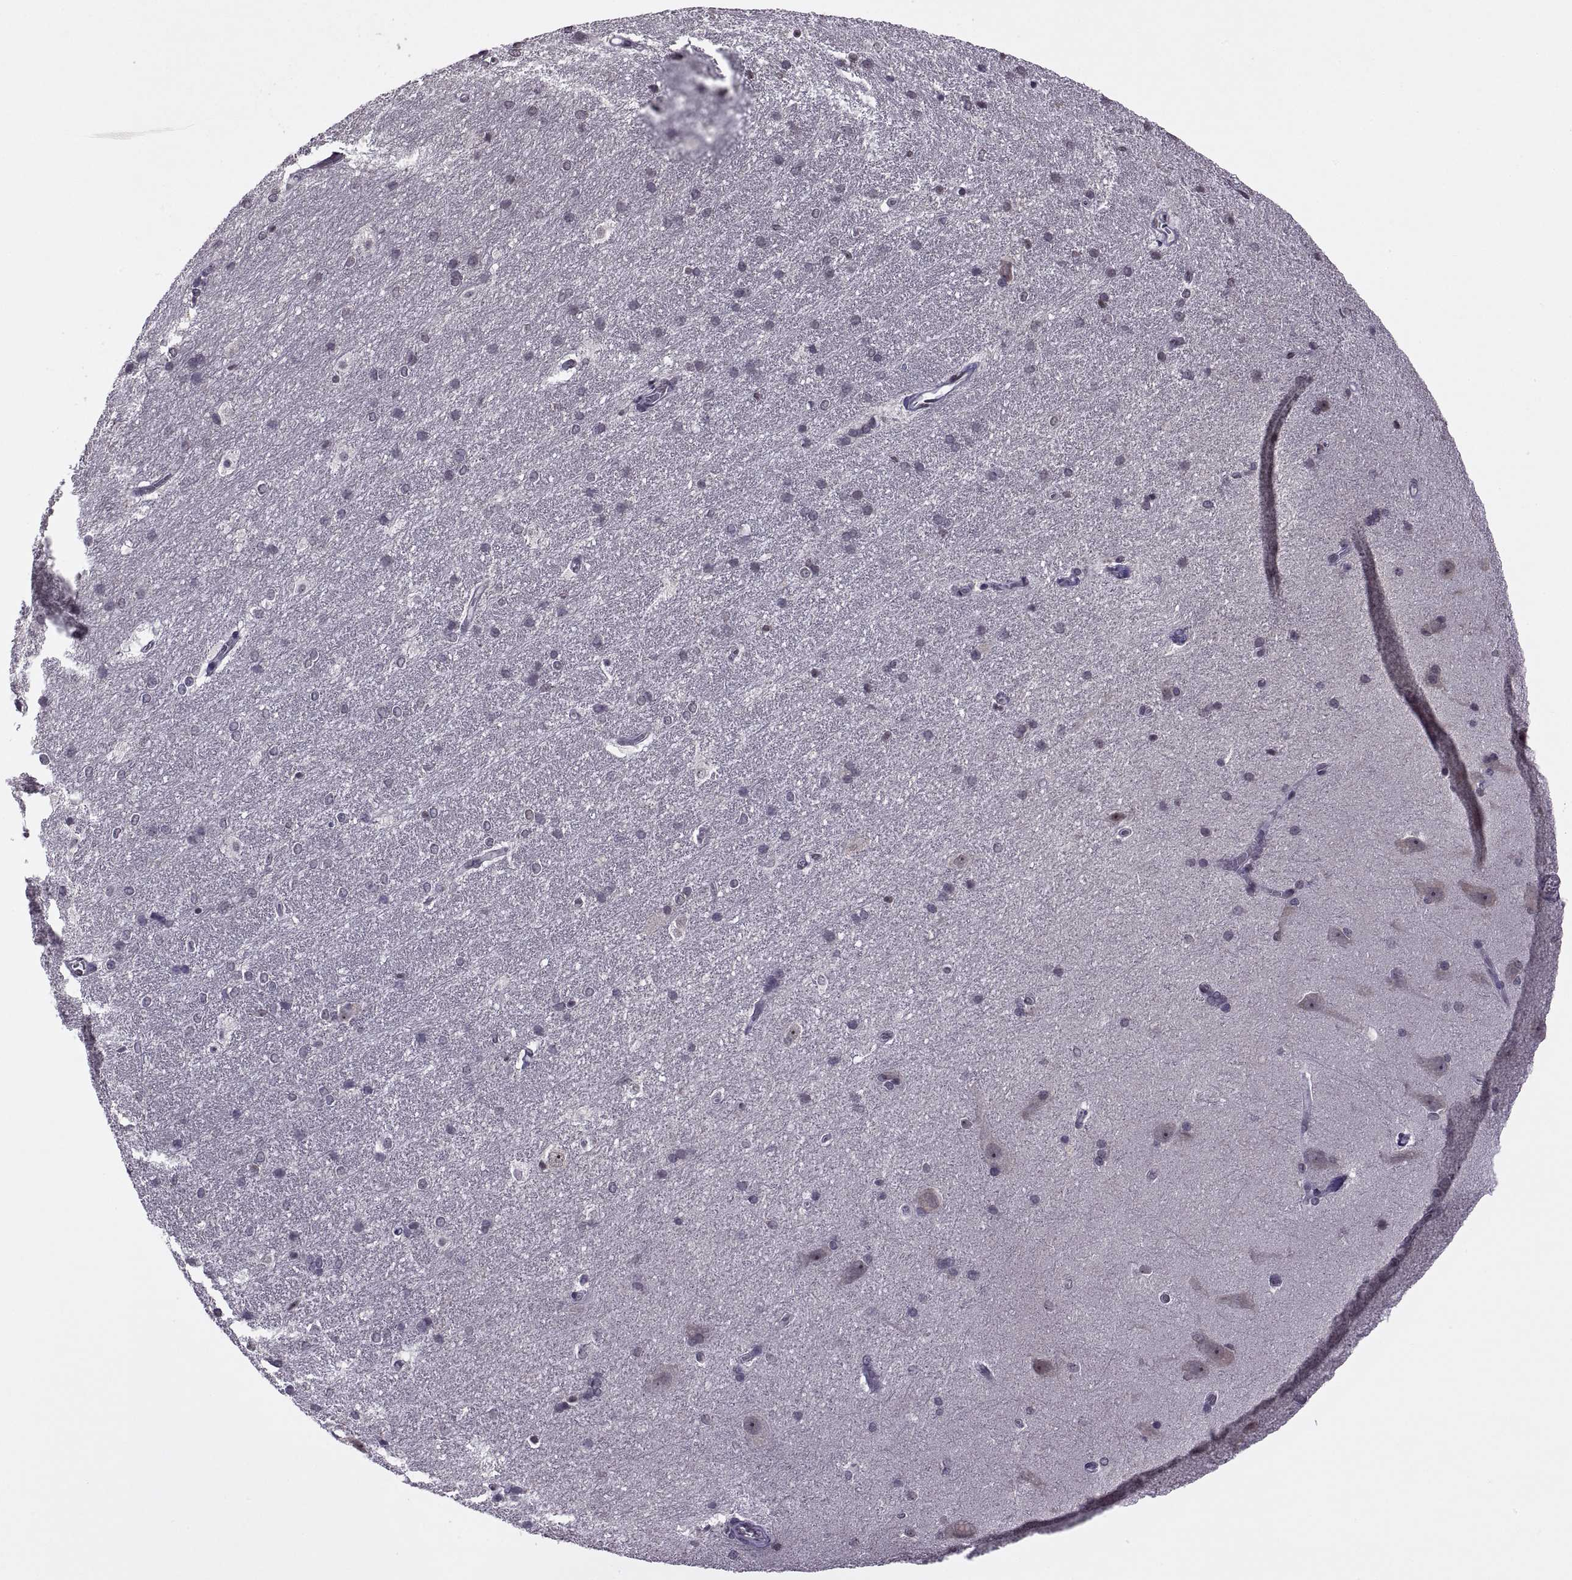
{"staining": {"intensity": "negative", "quantity": "none", "location": "none"}, "tissue": "hippocampus", "cell_type": "Glial cells", "image_type": "normal", "snomed": [{"axis": "morphology", "description": "Normal tissue, NOS"}, {"axis": "topography", "description": "Cerebral cortex"}, {"axis": "topography", "description": "Hippocampus"}], "caption": "Immunohistochemical staining of unremarkable human hippocampus displays no significant expression in glial cells. (DAB (3,3'-diaminobenzidine) IHC, high magnification).", "gene": "INTS3", "patient": {"sex": "female", "age": 19}}